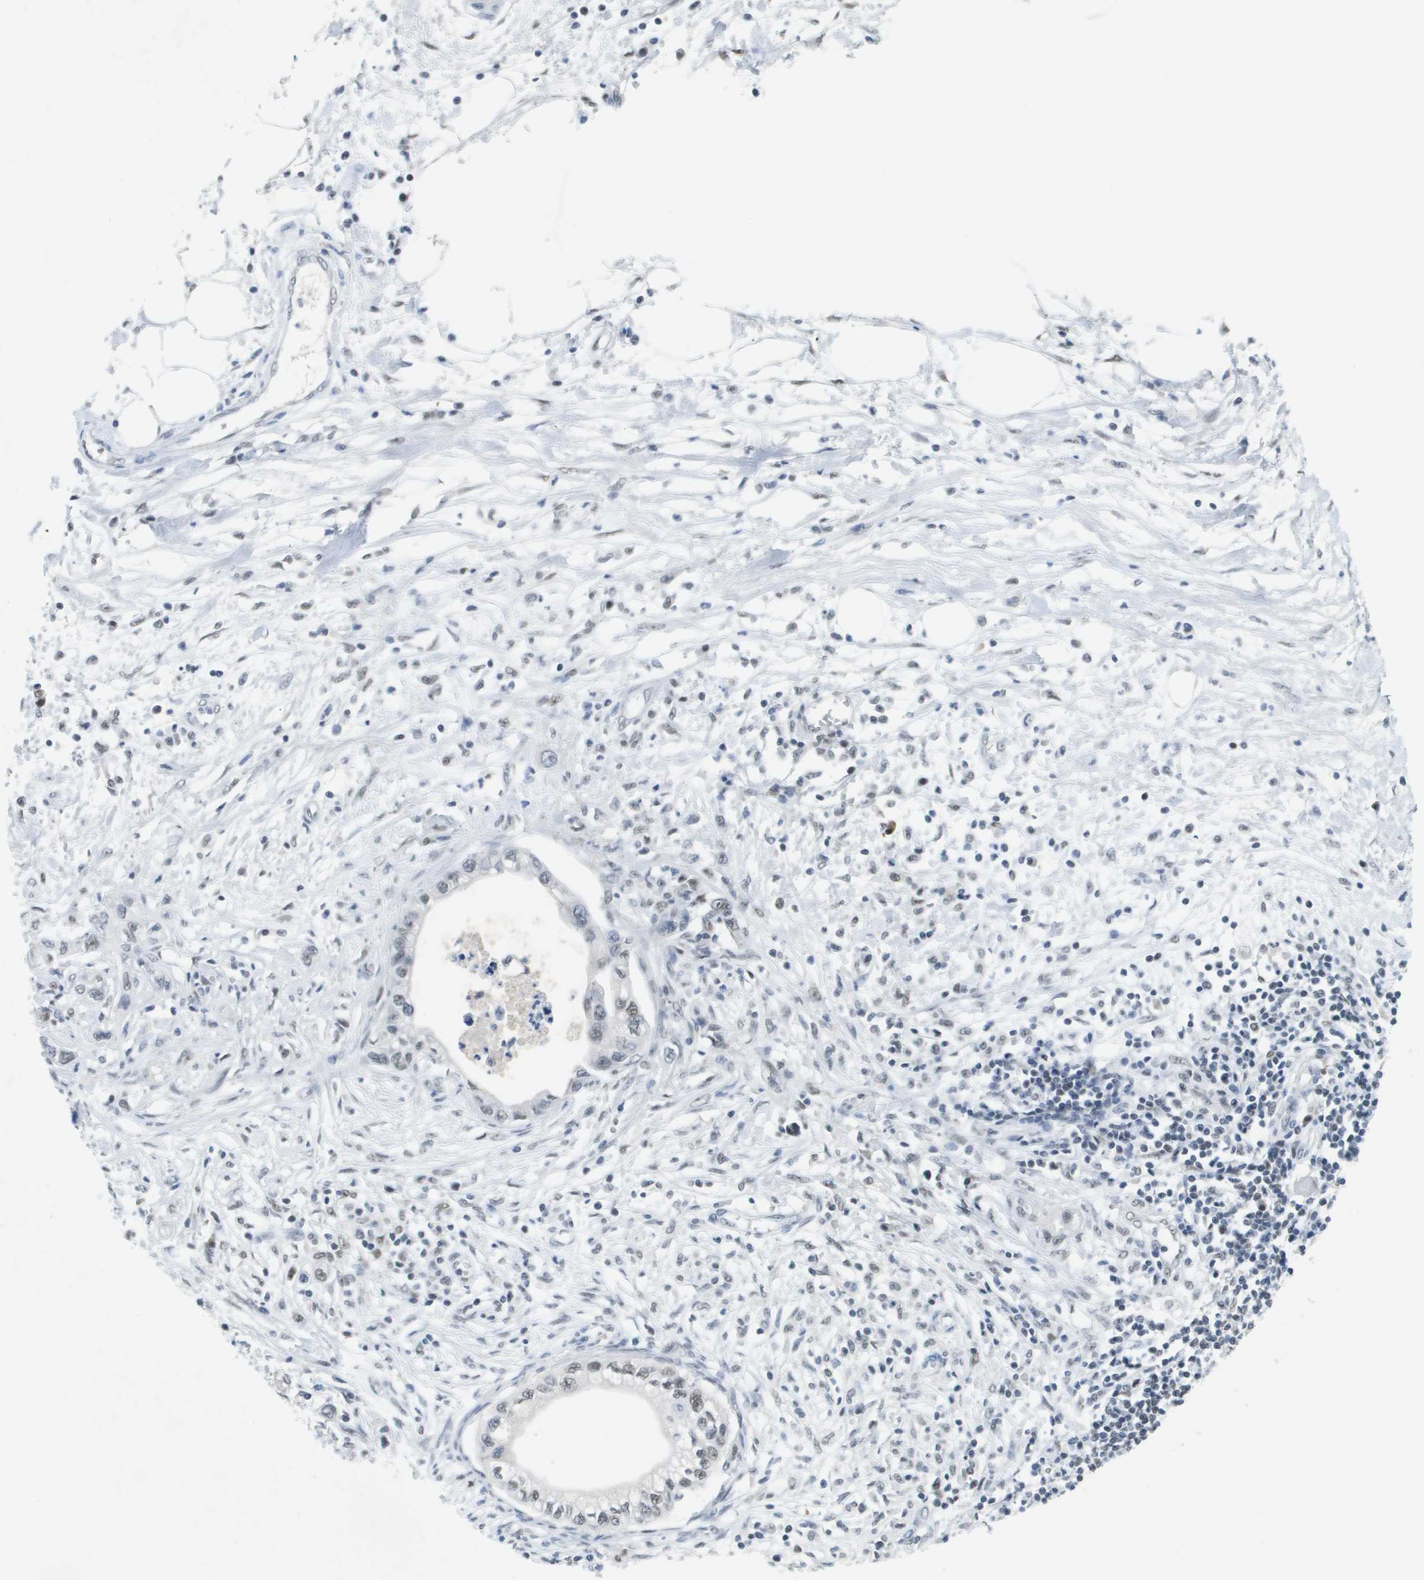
{"staining": {"intensity": "weak", "quantity": "25%-75%", "location": "nuclear"}, "tissue": "pancreatic cancer", "cell_type": "Tumor cells", "image_type": "cancer", "snomed": [{"axis": "morphology", "description": "Adenocarcinoma, NOS"}, {"axis": "topography", "description": "Pancreas"}], "caption": "The photomicrograph displays immunohistochemical staining of pancreatic cancer. There is weak nuclear positivity is seen in about 25%-75% of tumor cells.", "gene": "TP53RK", "patient": {"sex": "male", "age": 56}}